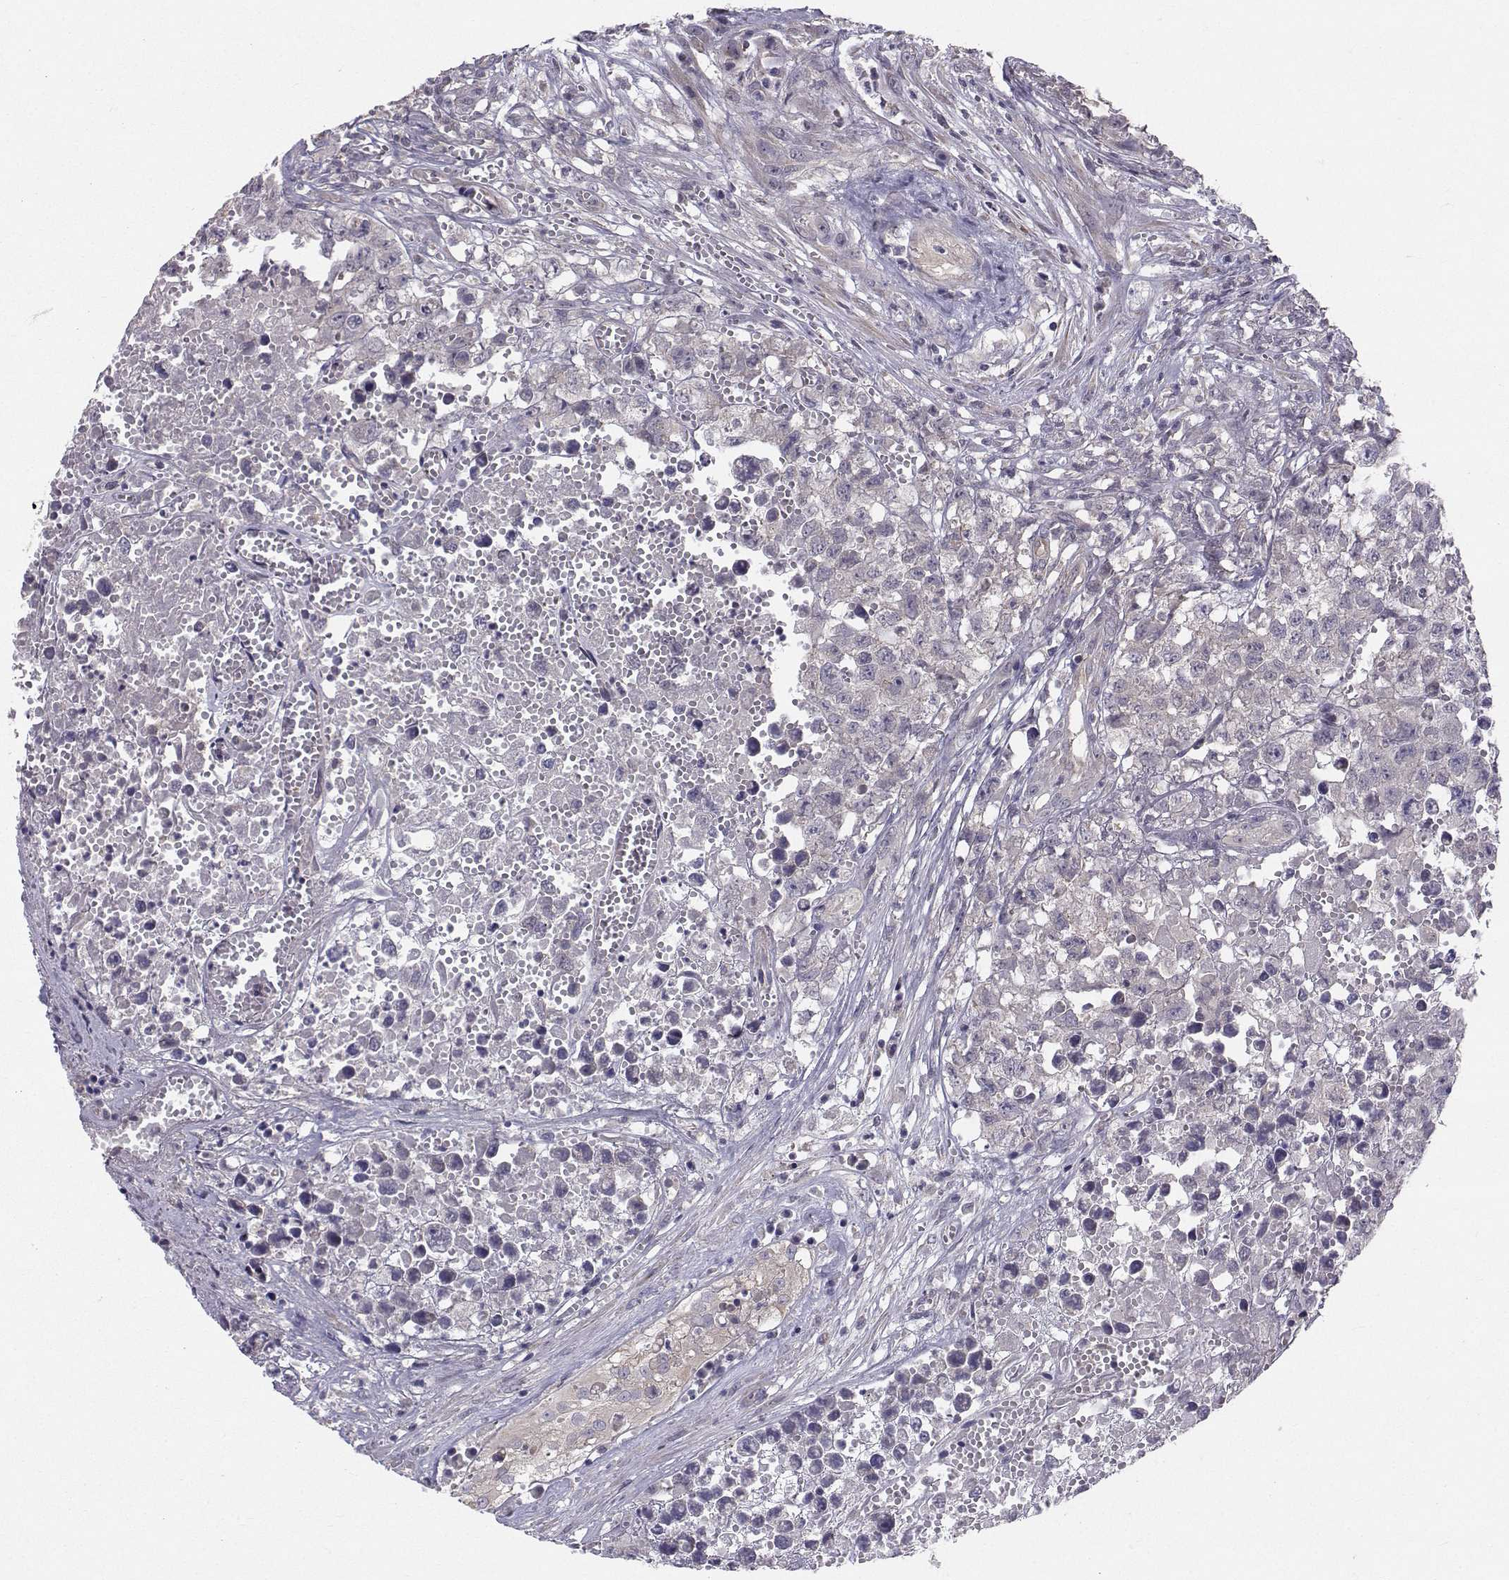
{"staining": {"intensity": "negative", "quantity": "none", "location": "none"}, "tissue": "testis cancer", "cell_type": "Tumor cells", "image_type": "cancer", "snomed": [{"axis": "morphology", "description": "Seminoma, NOS"}, {"axis": "morphology", "description": "Carcinoma, Embryonal, NOS"}, {"axis": "topography", "description": "Testis"}], "caption": "Photomicrograph shows no significant protein expression in tumor cells of embryonal carcinoma (testis). (DAB (3,3'-diaminobenzidine) immunohistochemistry (IHC), high magnification).", "gene": "PEX5L", "patient": {"sex": "male", "age": 22}}